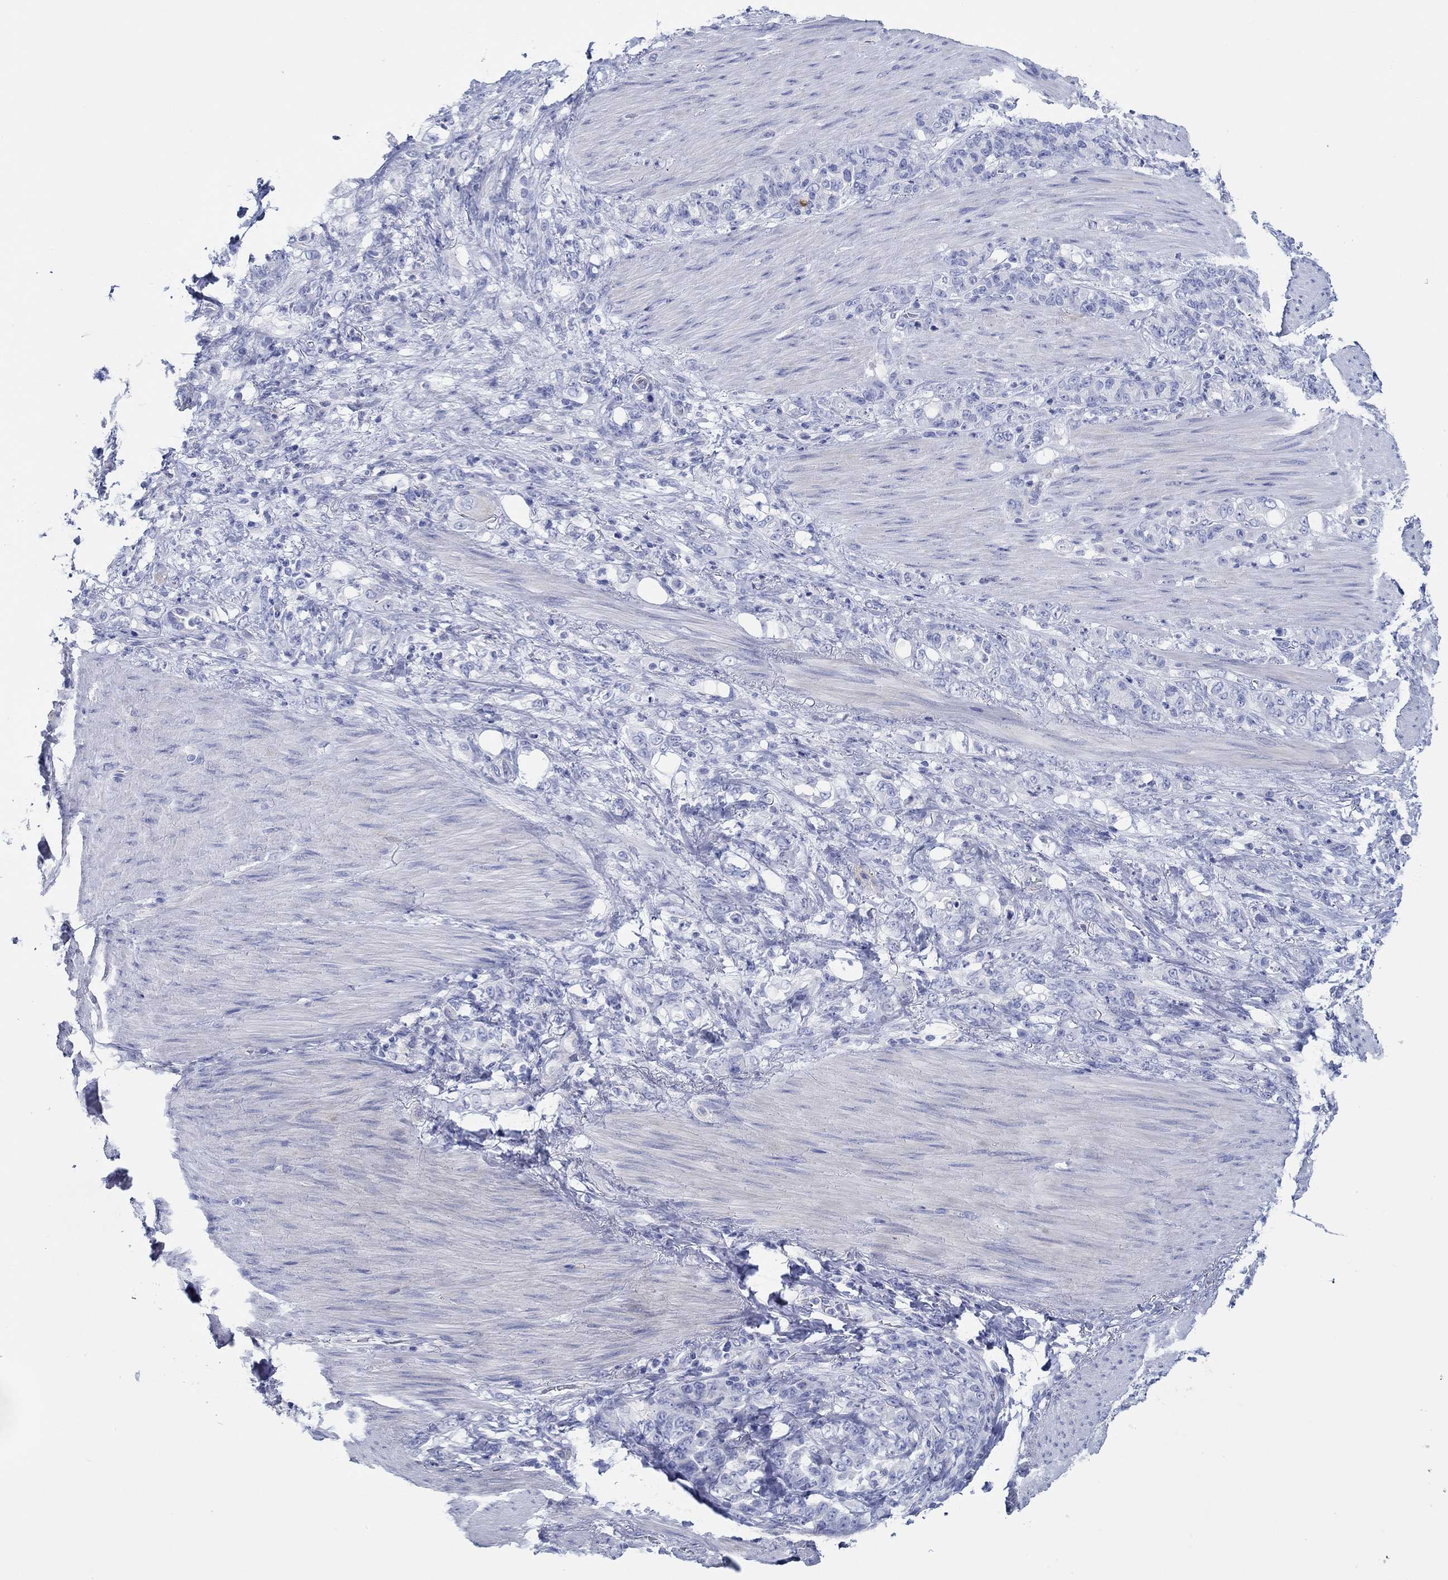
{"staining": {"intensity": "negative", "quantity": "none", "location": "none"}, "tissue": "stomach cancer", "cell_type": "Tumor cells", "image_type": "cancer", "snomed": [{"axis": "morphology", "description": "Normal tissue, NOS"}, {"axis": "morphology", "description": "Adenocarcinoma, NOS"}, {"axis": "topography", "description": "Stomach"}], "caption": "The image demonstrates no significant positivity in tumor cells of stomach cancer (adenocarcinoma).", "gene": "IGFBP6", "patient": {"sex": "female", "age": 79}}